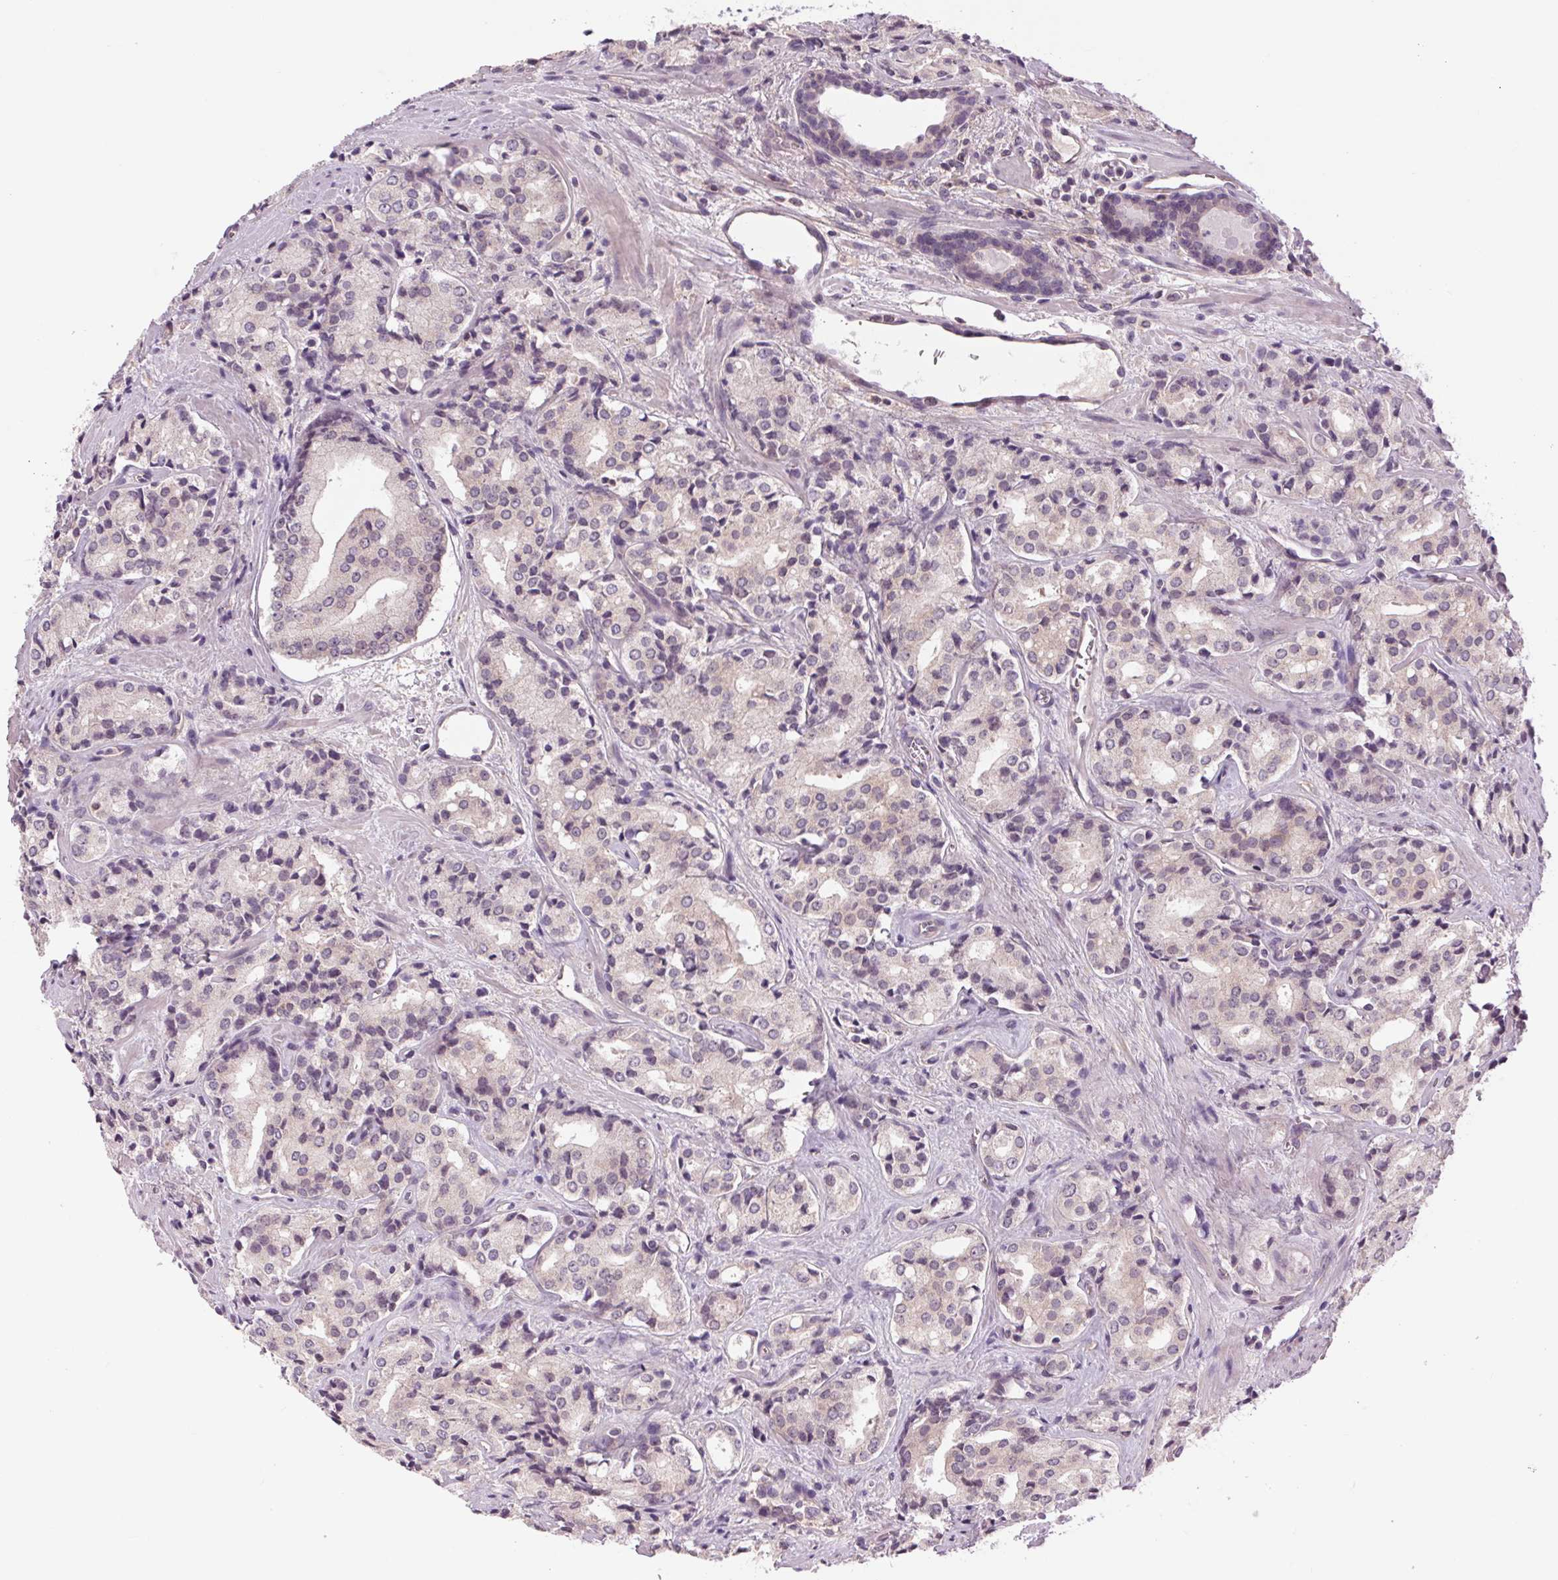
{"staining": {"intensity": "negative", "quantity": "none", "location": "none"}, "tissue": "prostate cancer", "cell_type": "Tumor cells", "image_type": "cancer", "snomed": [{"axis": "morphology", "description": "Adenocarcinoma, Low grade"}, {"axis": "topography", "description": "Prostate"}], "caption": "Tumor cells are negative for protein expression in human prostate cancer.", "gene": "SH3RF2", "patient": {"sex": "male", "age": 56}}